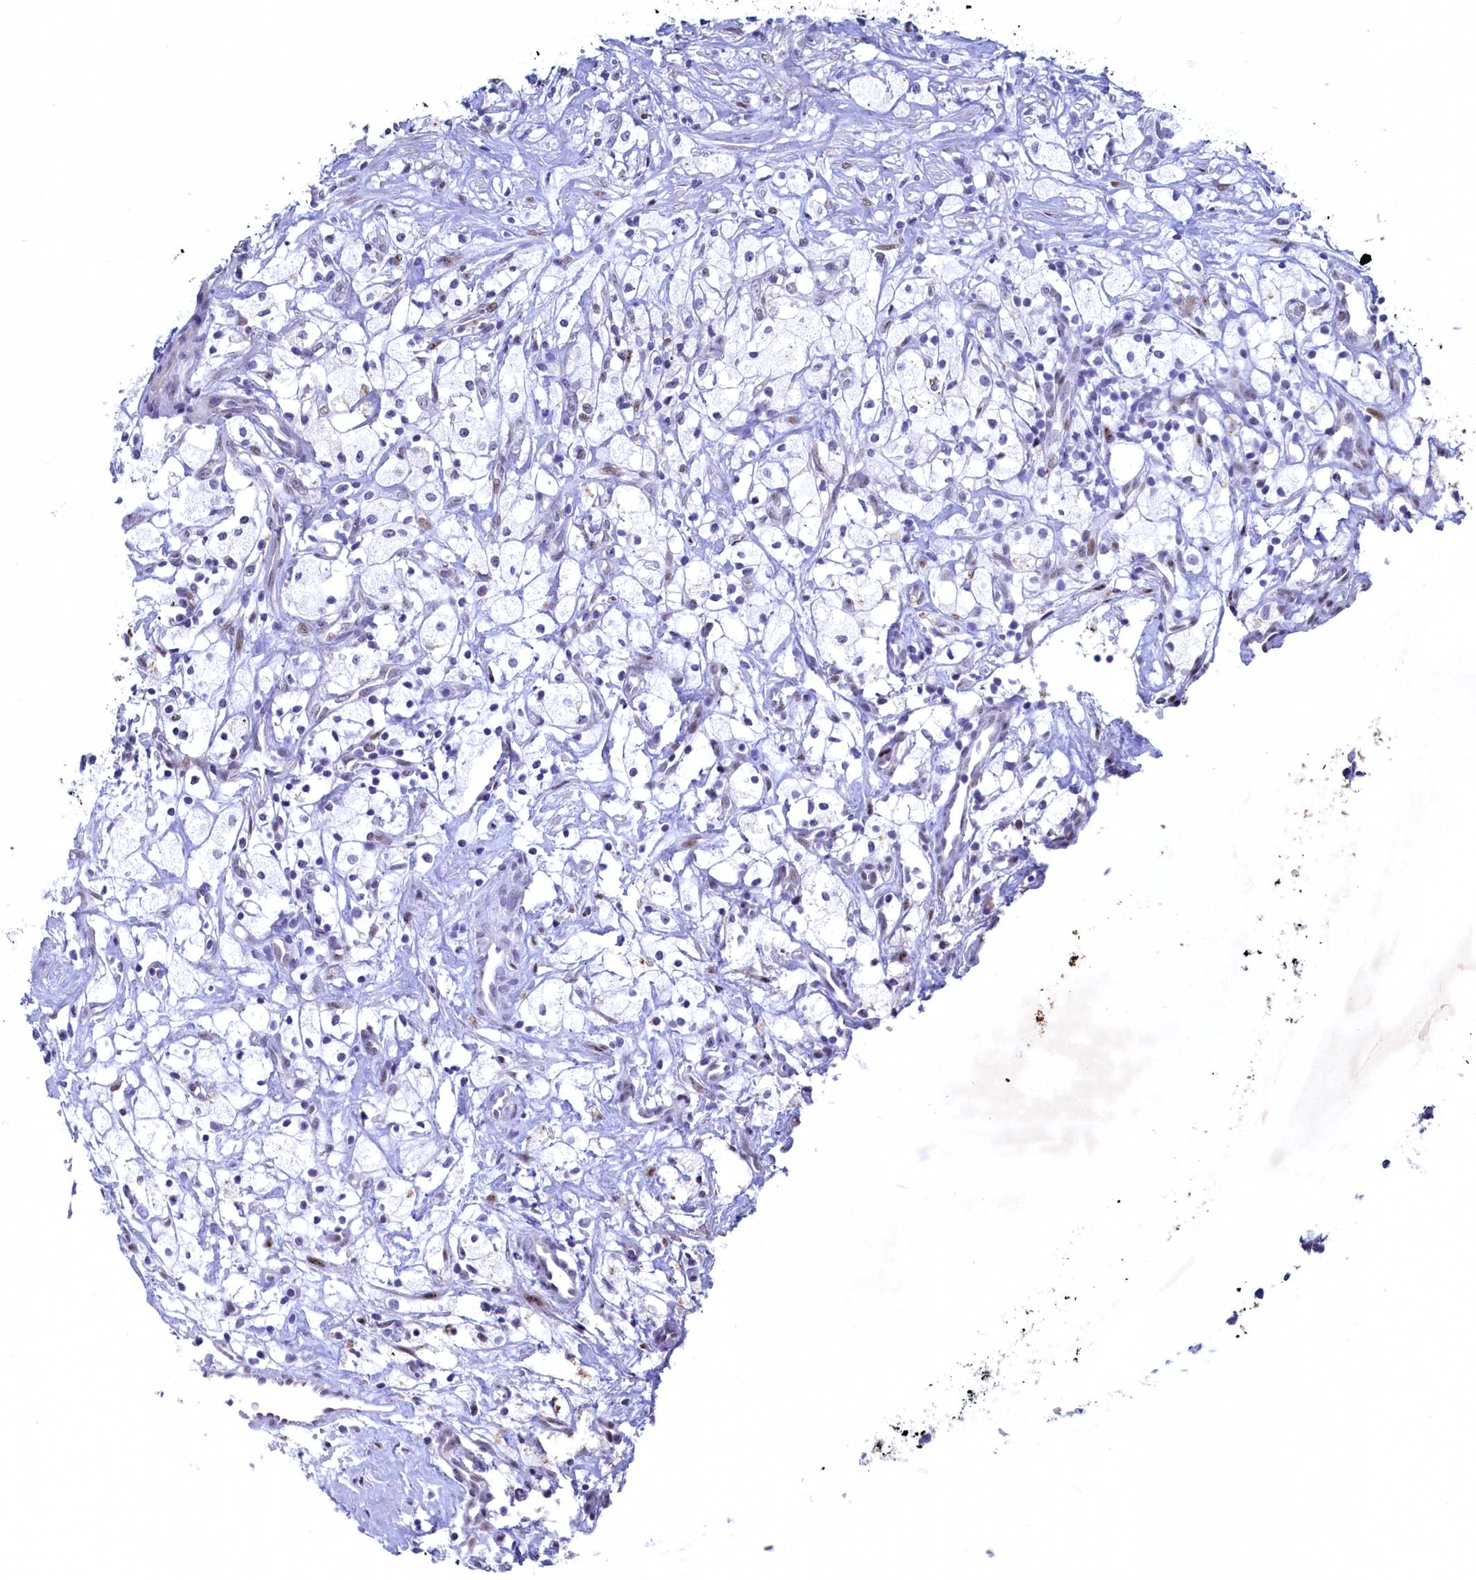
{"staining": {"intensity": "negative", "quantity": "none", "location": "none"}, "tissue": "renal cancer", "cell_type": "Tumor cells", "image_type": "cancer", "snomed": [{"axis": "morphology", "description": "Adenocarcinoma, NOS"}, {"axis": "topography", "description": "Kidney"}], "caption": "Tumor cells are negative for protein expression in human adenocarcinoma (renal). (Brightfield microscopy of DAB (3,3'-diaminobenzidine) immunohistochemistry (IHC) at high magnification).", "gene": "WDR76", "patient": {"sex": "male", "age": 59}}